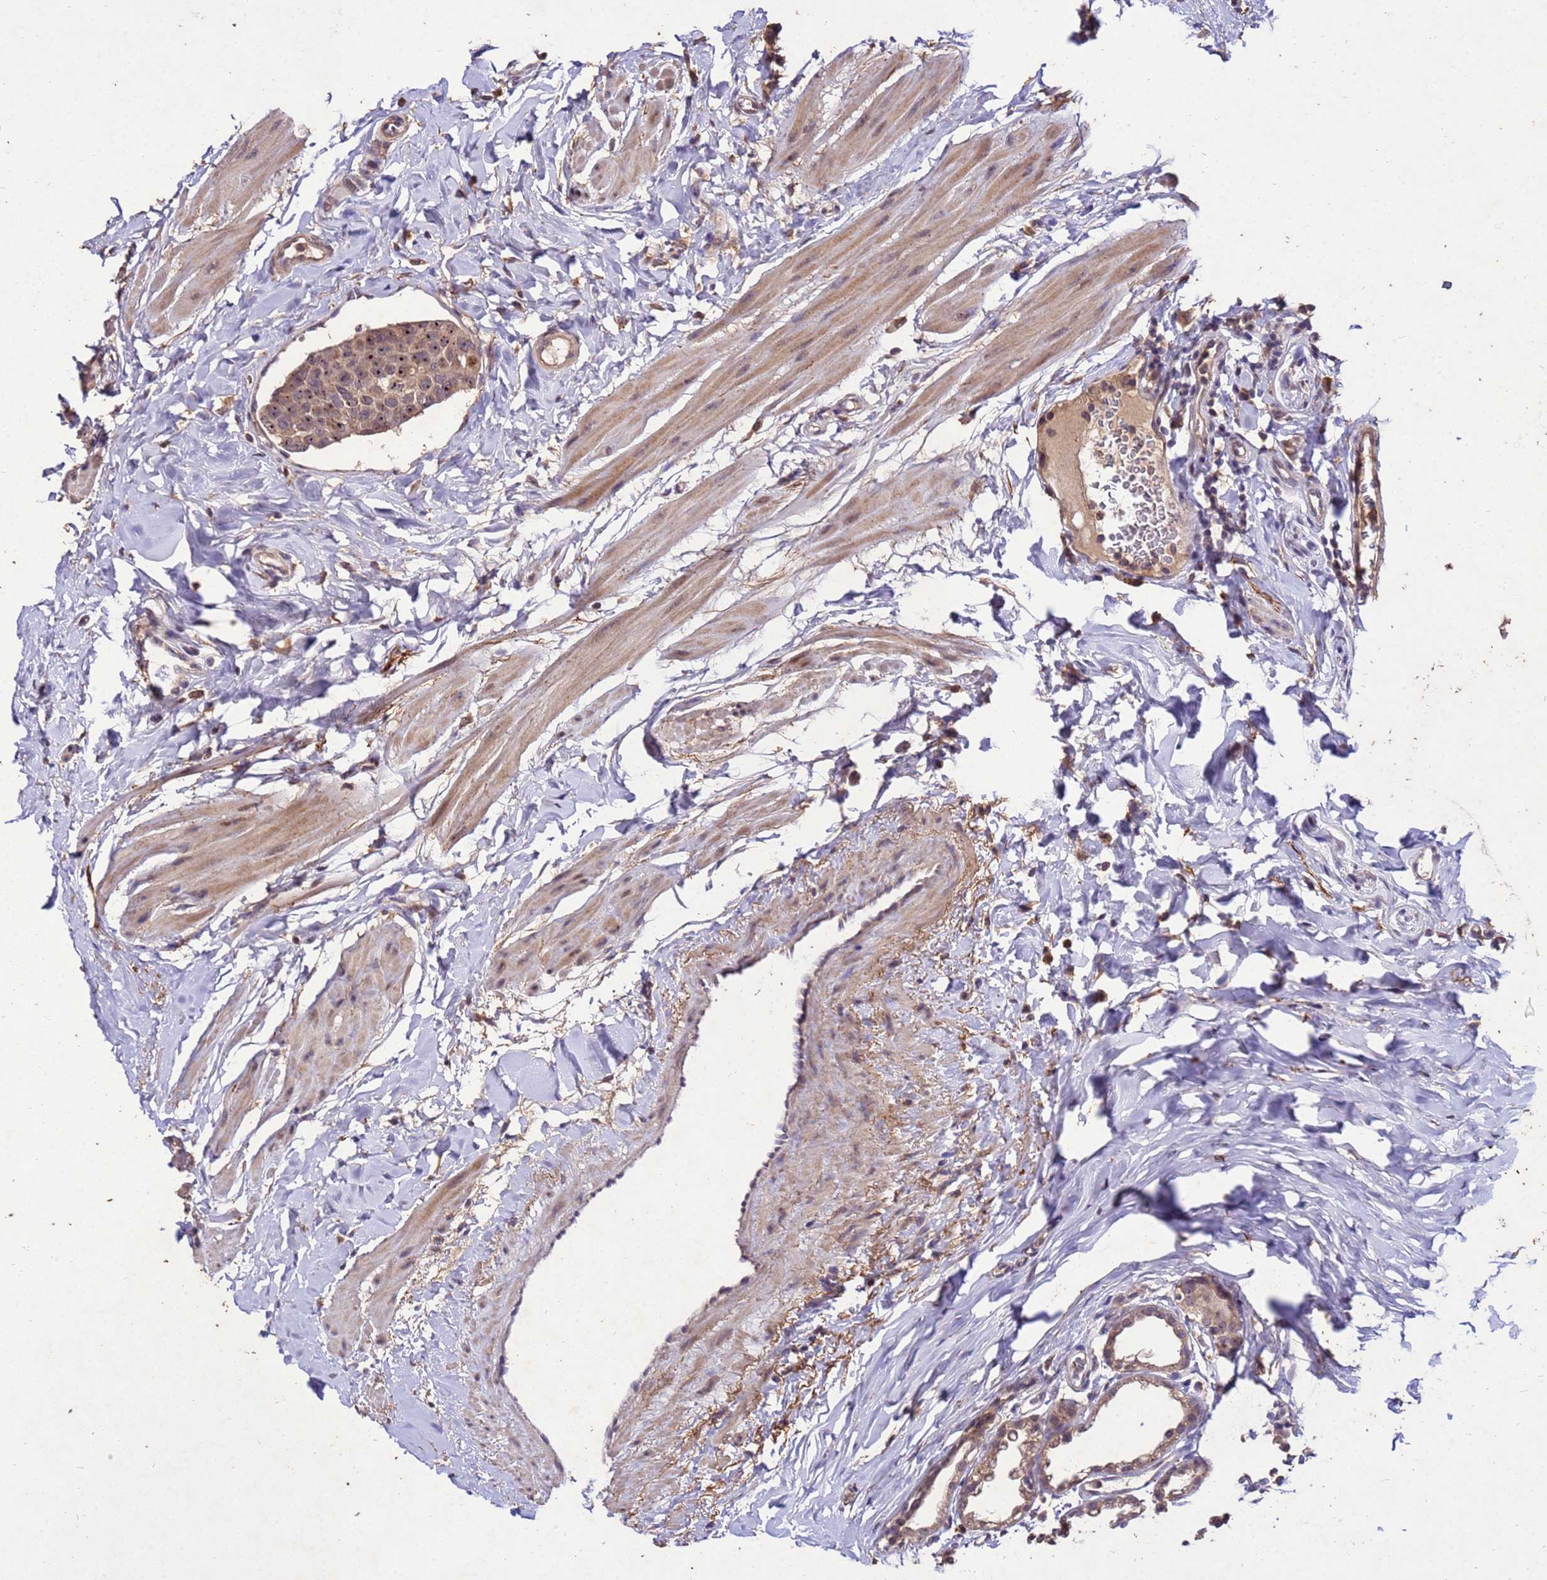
{"staining": {"intensity": "moderate", "quantity": ">75%", "location": "cytoplasmic/membranous,nuclear"}, "tissue": "breast cancer", "cell_type": "Tumor cells", "image_type": "cancer", "snomed": [{"axis": "morphology", "description": "Duct carcinoma"}, {"axis": "topography", "description": "Breast"}], "caption": "Invasive ductal carcinoma (breast) tissue demonstrates moderate cytoplasmic/membranous and nuclear expression in about >75% of tumor cells, visualized by immunohistochemistry.", "gene": "TOR4A", "patient": {"sex": "female", "age": 40}}